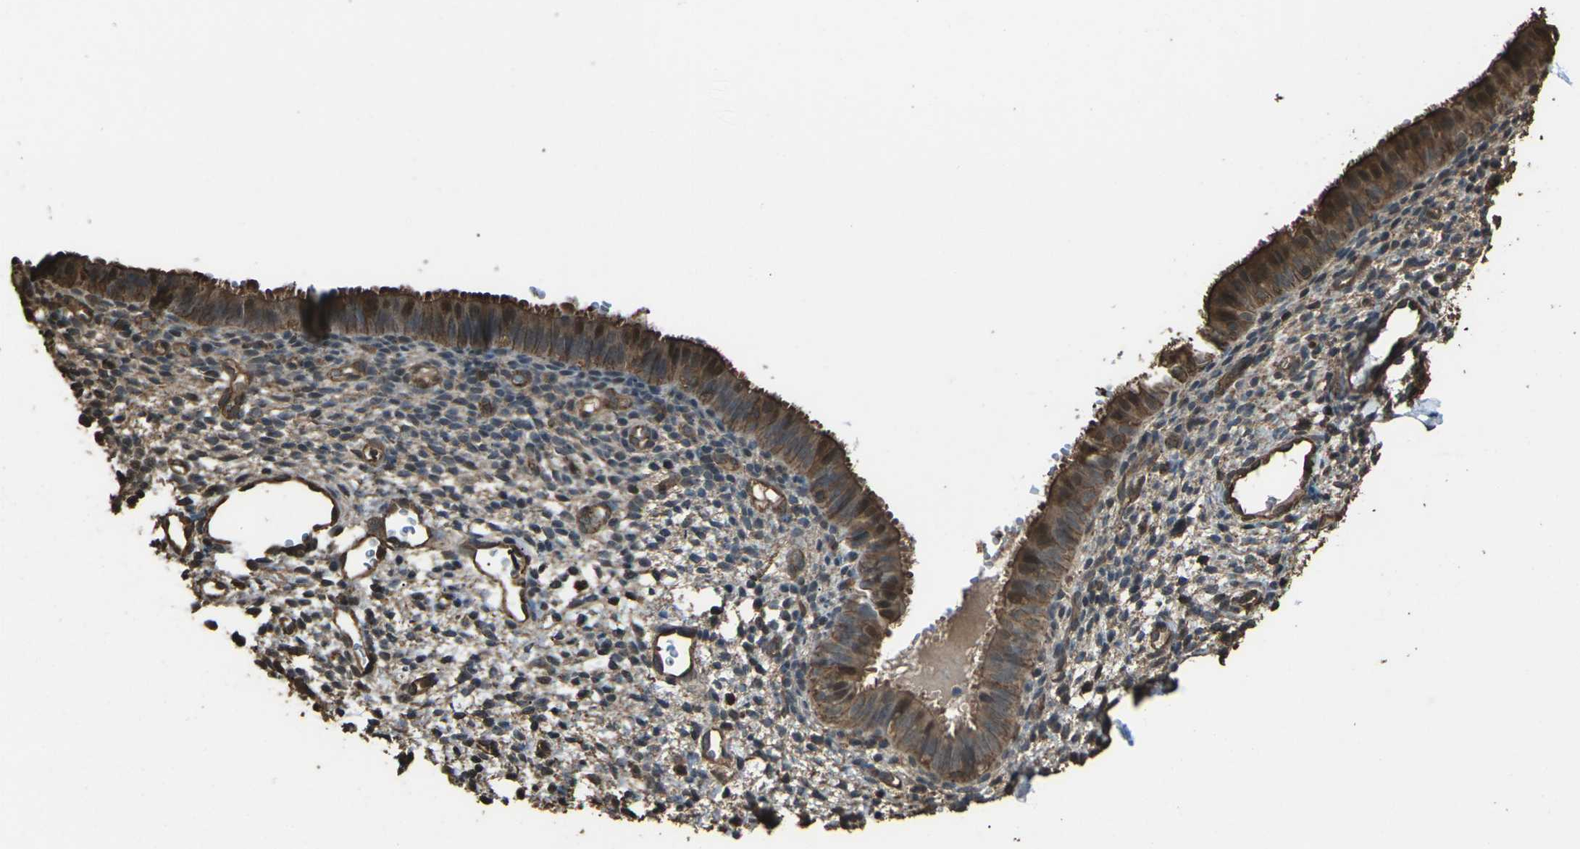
{"staining": {"intensity": "negative", "quantity": "none", "location": "none"}, "tissue": "endometrium", "cell_type": "Cells in endometrial stroma", "image_type": "normal", "snomed": [{"axis": "morphology", "description": "Normal tissue, NOS"}, {"axis": "topography", "description": "Endometrium"}], "caption": "This is an immunohistochemistry micrograph of unremarkable human endometrium. There is no staining in cells in endometrial stroma.", "gene": "DHPS", "patient": {"sex": "female", "age": 61}}